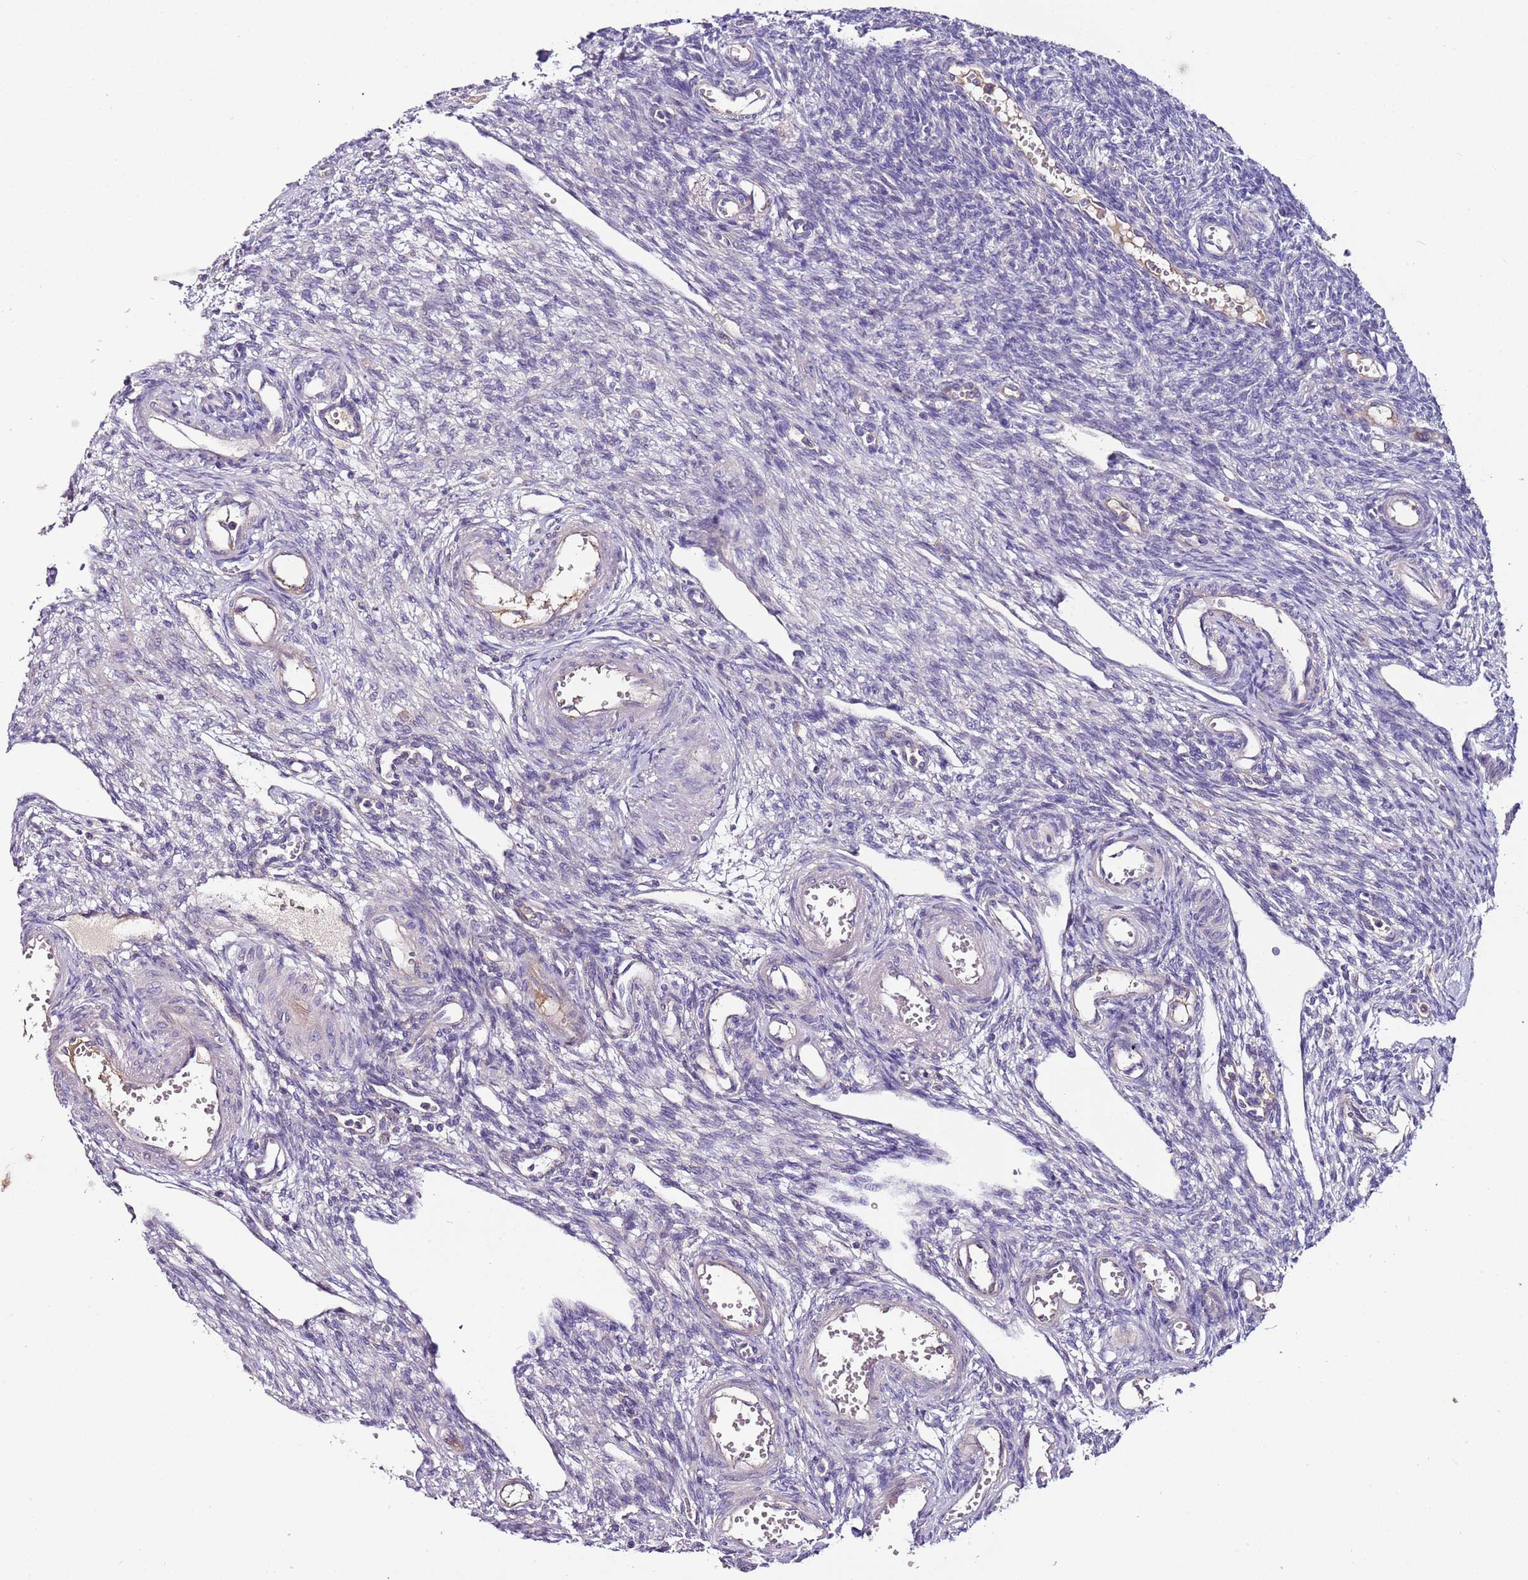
{"staining": {"intensity": "weak", "quantity": ">75%", "location": "cytoplasmic/membranous"}, "tissue": "ovary", "cell_type": "Follicle cells", "image_type": "normal", "snomed": [{"axis": "morphology", "description": "Normal tissue, NOS"}, {"axis": "morphology", "description": "Cyst, NOS"}, {"axis": "topography", "description": "Ovary"}], "caption": "Normal ovary was stained to show a protein in brown. There is low levels of weak cytoplasmic/membranous expression in approximately >75% of follicle cells.", "gene": "FAM20A", "patient": {"sex": "female", "age": 33}}